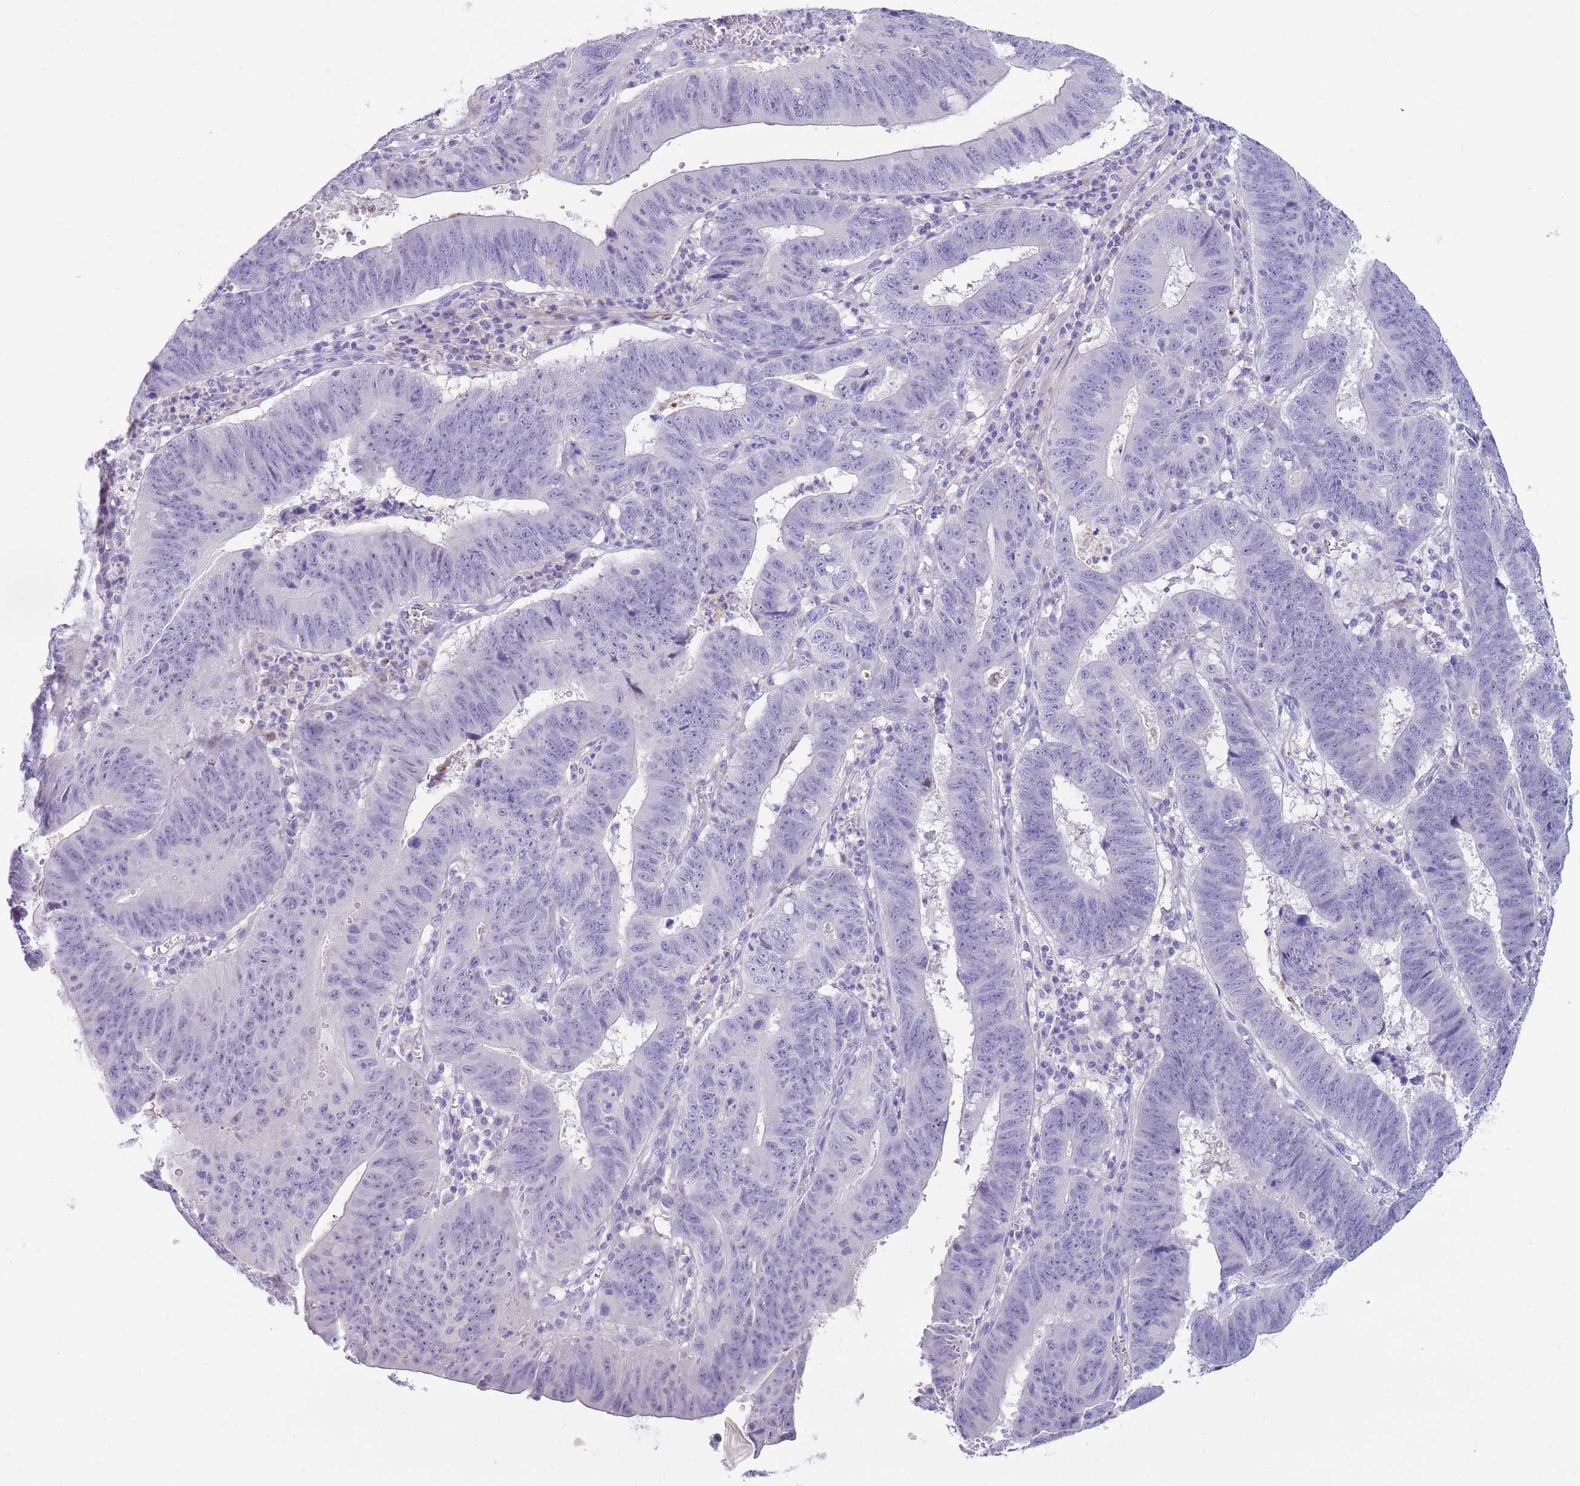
{"staining": {"intensity": "negative", "quantity": "none", "location": "none"}, "tissue": "stomach cancer", "cell_type": "Tumor cells", "image_type": "cancer", "snomed": [{"axis": "morphology", "description": "Adenocarcinoma, NOS"}, {"axis": "topography", "description": "Stomach"}], "caption": "Tumor cells are negative for protein expression in human stomach cancer (adenocarcinoma).", "gene": "LEPROTL1", "patient": {"sex": "male", "age": 59}}